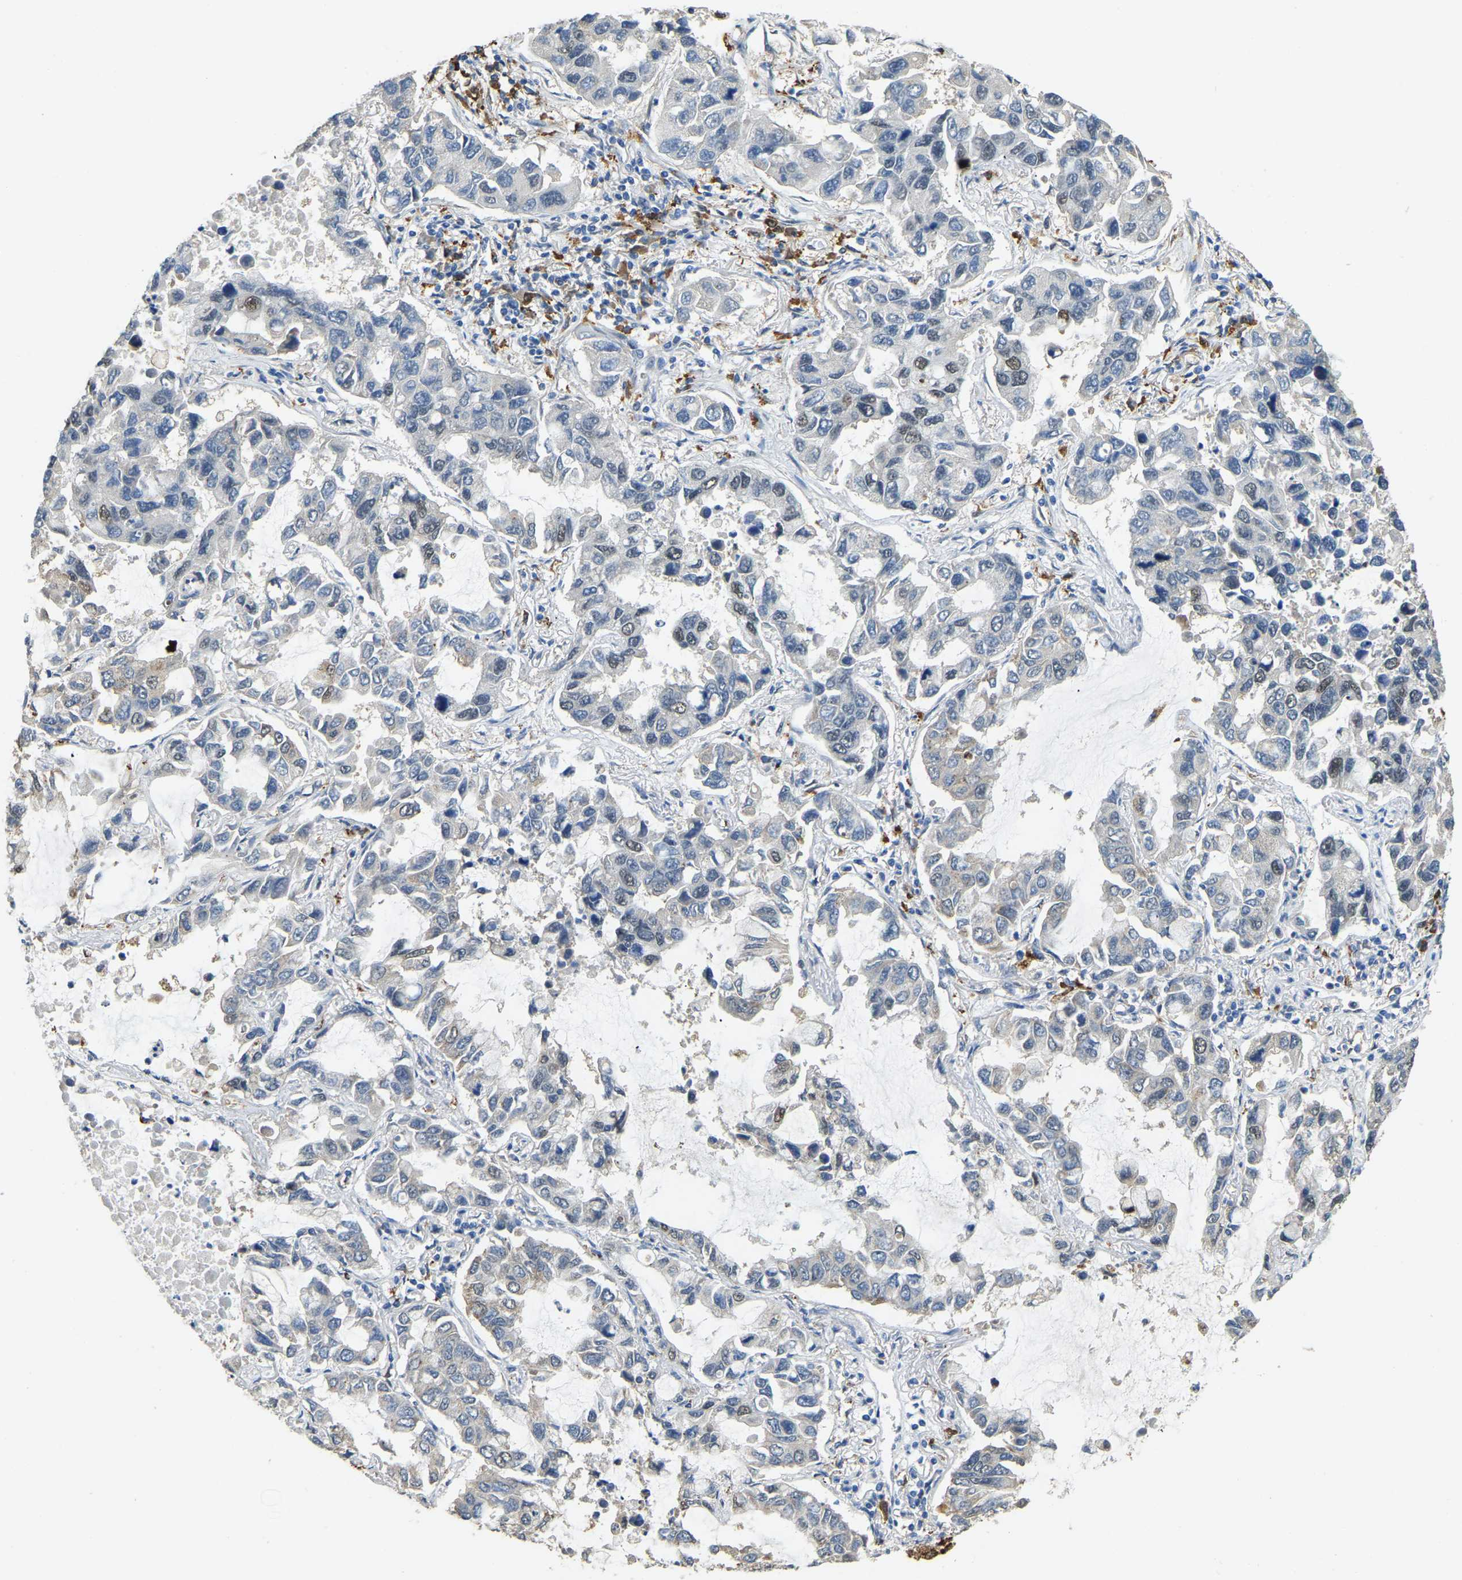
{"staining": {"intensity": "weak", "quantity": "<25%", "location": "nuclear"}, "tissue": "lung cancer", "cell_type": "Tumor cells", "image_type": "cancer", "snomed": [{"axis": "morphology", "description": "Adenocarcinoma, NOS"}, {"axis": "topography", "description": "Lung"}], "caption": "Immunohistochemistry (IHC) histopathology image of neoplastic tissue: human lung adenocarcinoma stained with DAB displays no significant protein staining in tumor cells.", "gene": "NANS", "patient": {"sex": "male", "age": 64}}